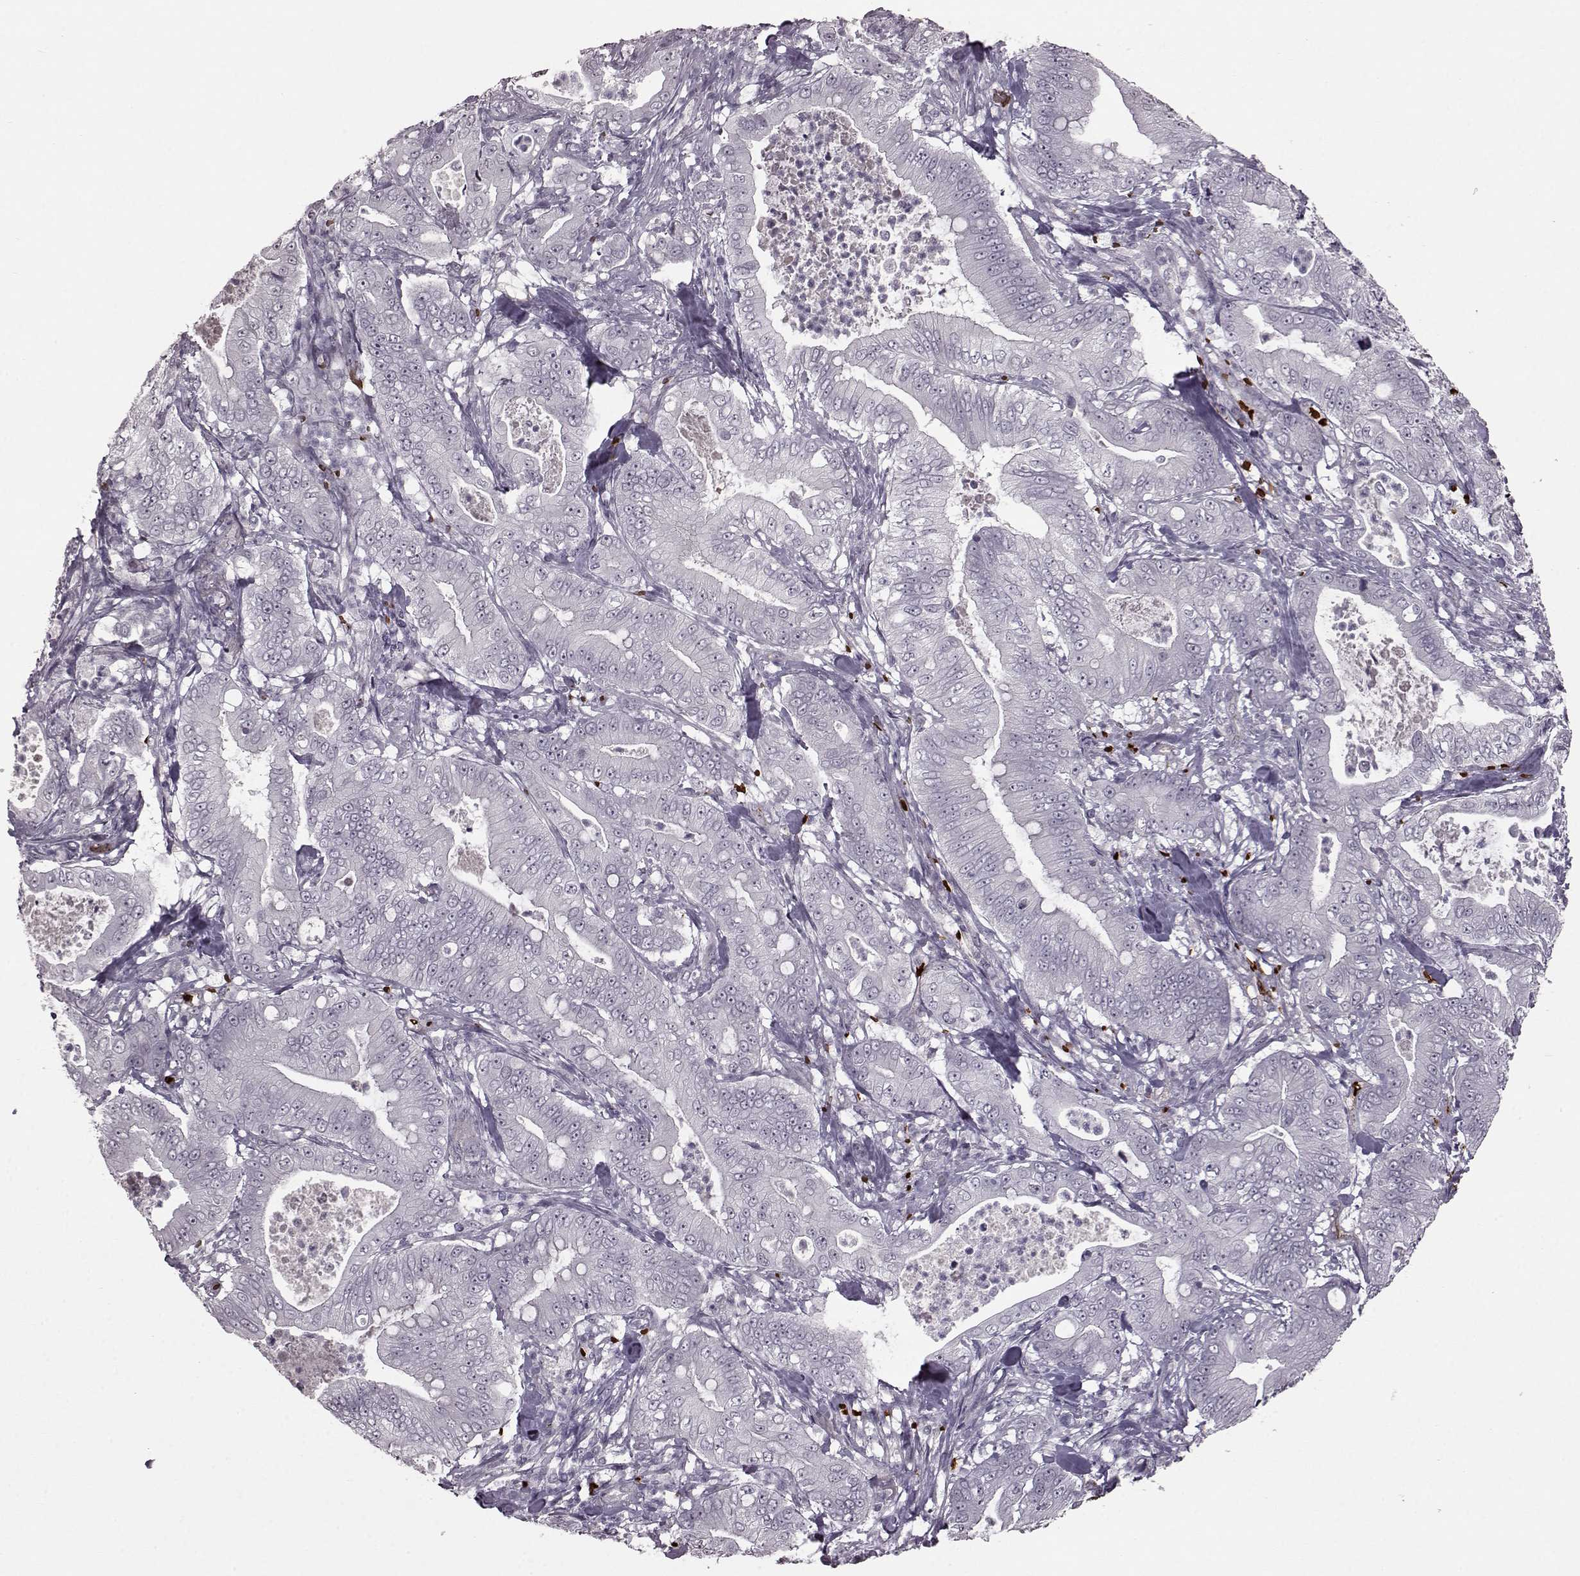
{"staining": {"intensity": "negative", "quantity": "none", "location": "none"}, "tissue": "pancreatic cancer", "cell_type": "Tumor cells", "image_type": "cancer", "snomed": [{"axis": "morphology", "description": "Adenocarcinoma, NOS"}, {"axis": "topography", "description": "Pancreas"}], "caption": "The photomicrograph exhibits no staining of tumor cells in adenocarcinoma (pancreatic). The staining was performed using DAB to visualize the protein expression in brown, while the nuclei were stained in blue with hematoxylin (Magnification: 20x).", "gene": "PROP1", "patient": {"sex": "male", "age": 71}}